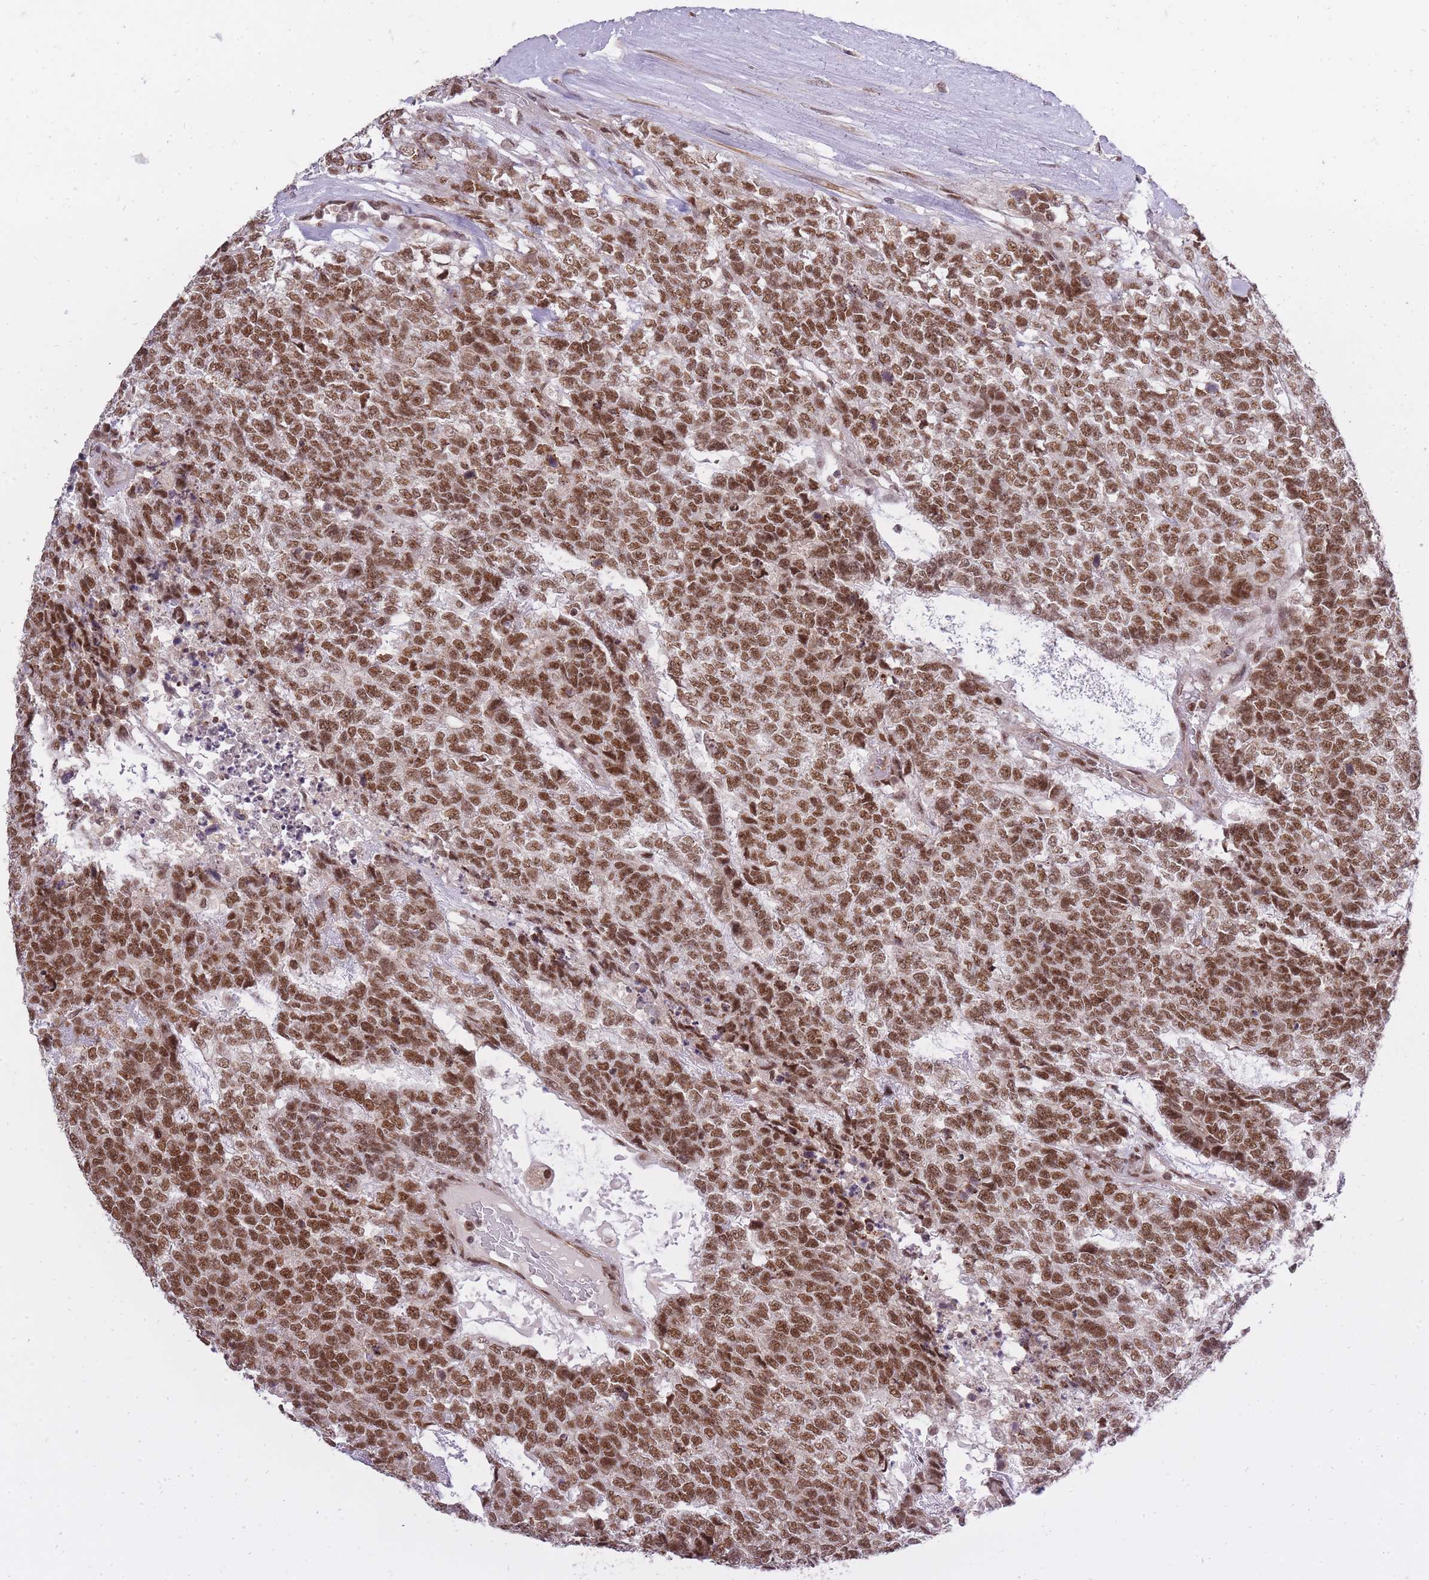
{"staining": {"intensity": "moderate", "quantity": ">75%", "location": "nuclear"}, "tissue": "testis cancer", "cell_type": "Tumor cells", "image_type": "cancer", "snomed": [{"axis": "morphology", "description": "Carcinoma, Embryonal, NOS"}, {"axis": "topography", "description": "Testis"}], "caption": "Testis cancer (embryonal carcinoma) tissue exhibits moderate nuclear staining in about >75% of tumor cells", "gene": "TIGD1", "patient": {"sex": "male", "age": 23}}